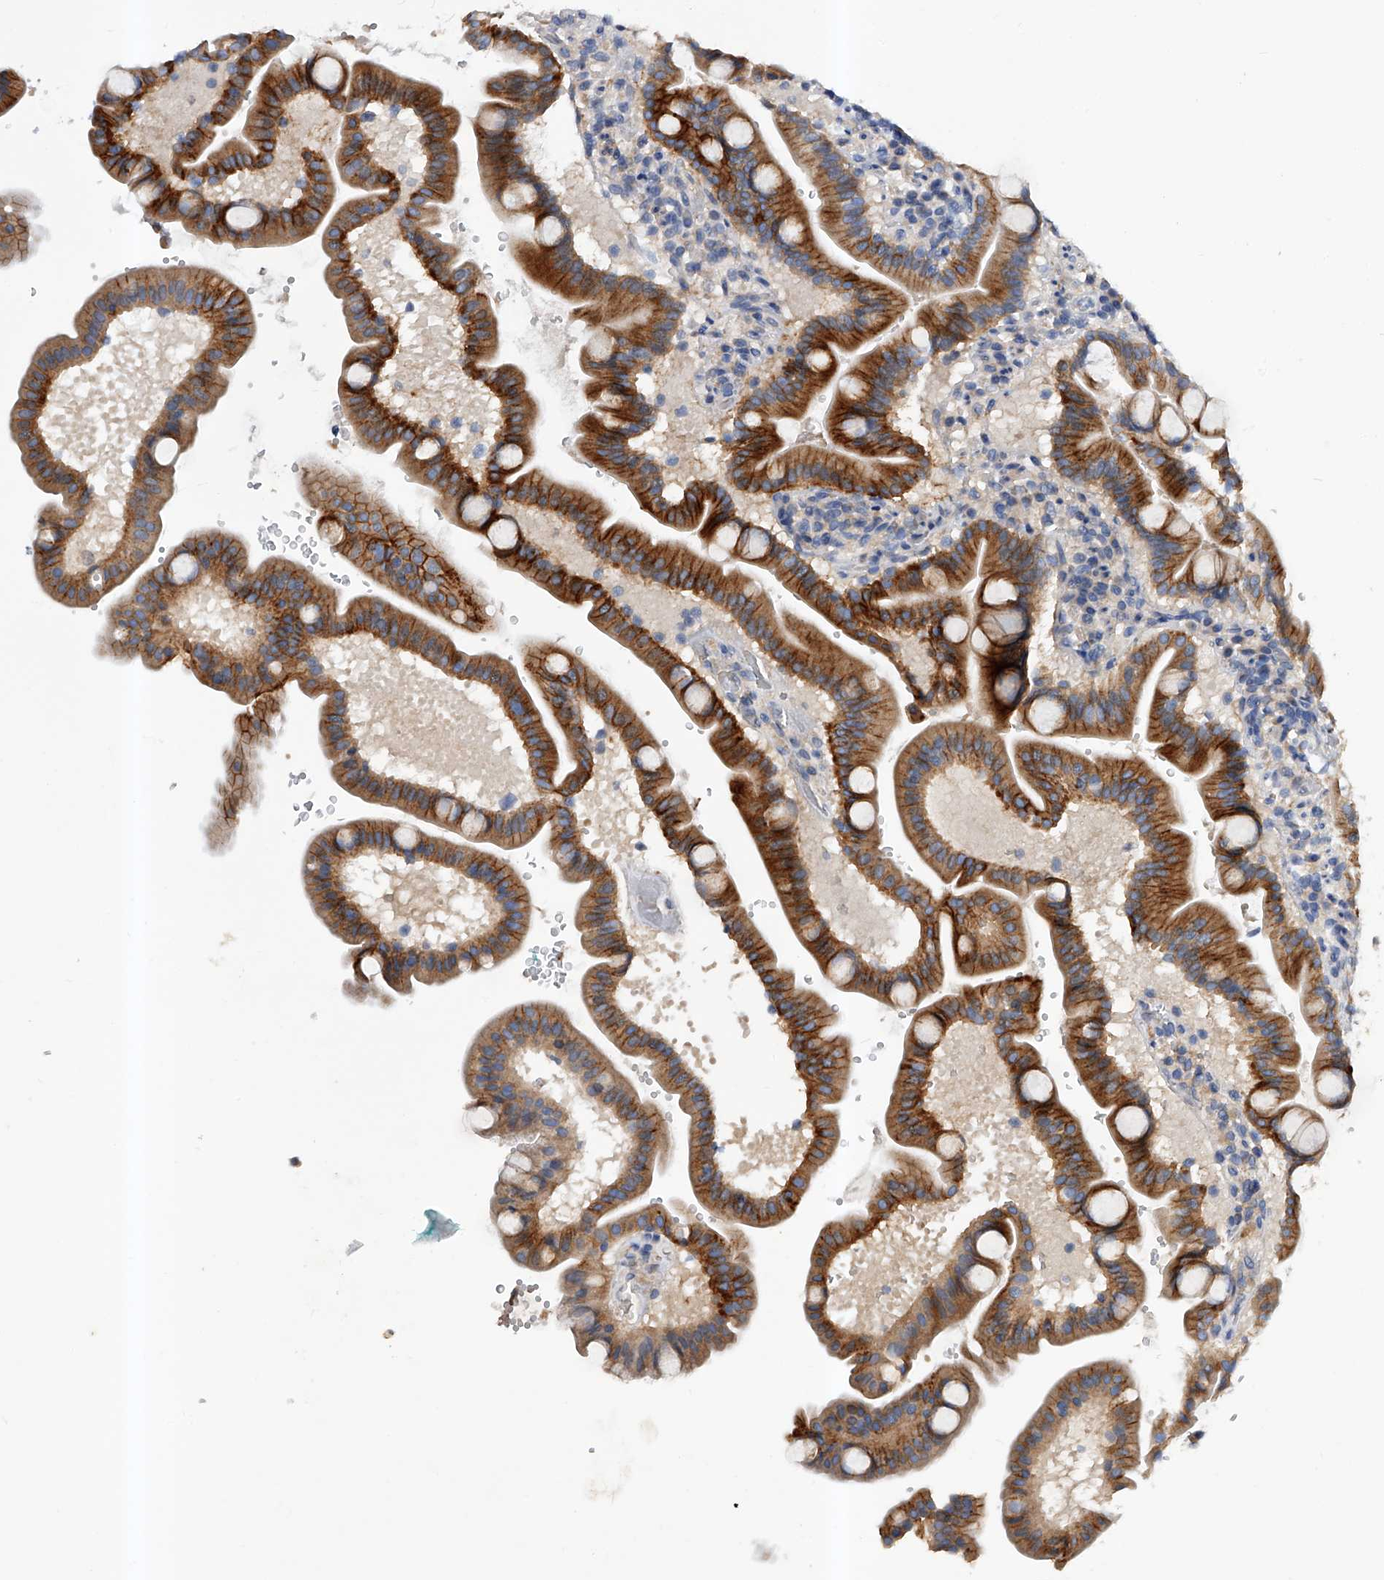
{"staining": {"intensity": "strong", "quantity": "25%-75%", "location": "cytoplasmic/membranous"}, "tissue": "duodenum", "cell_type": "Glandular cells", "image_type": "normal", "snomed": [{"axis": "morphology", "description": "Normal tissue, NOS"}, {"axis": "topography", "description": "Duodenum"}], "caption": "IHC of unremarkable human duodenum reveals high levels of strong cytoplasmic/membranous positivity in approximately 25%-75% of glandular cells.", "gene": "ARL4C", "patient": {"sex": "male", "age": 54}}